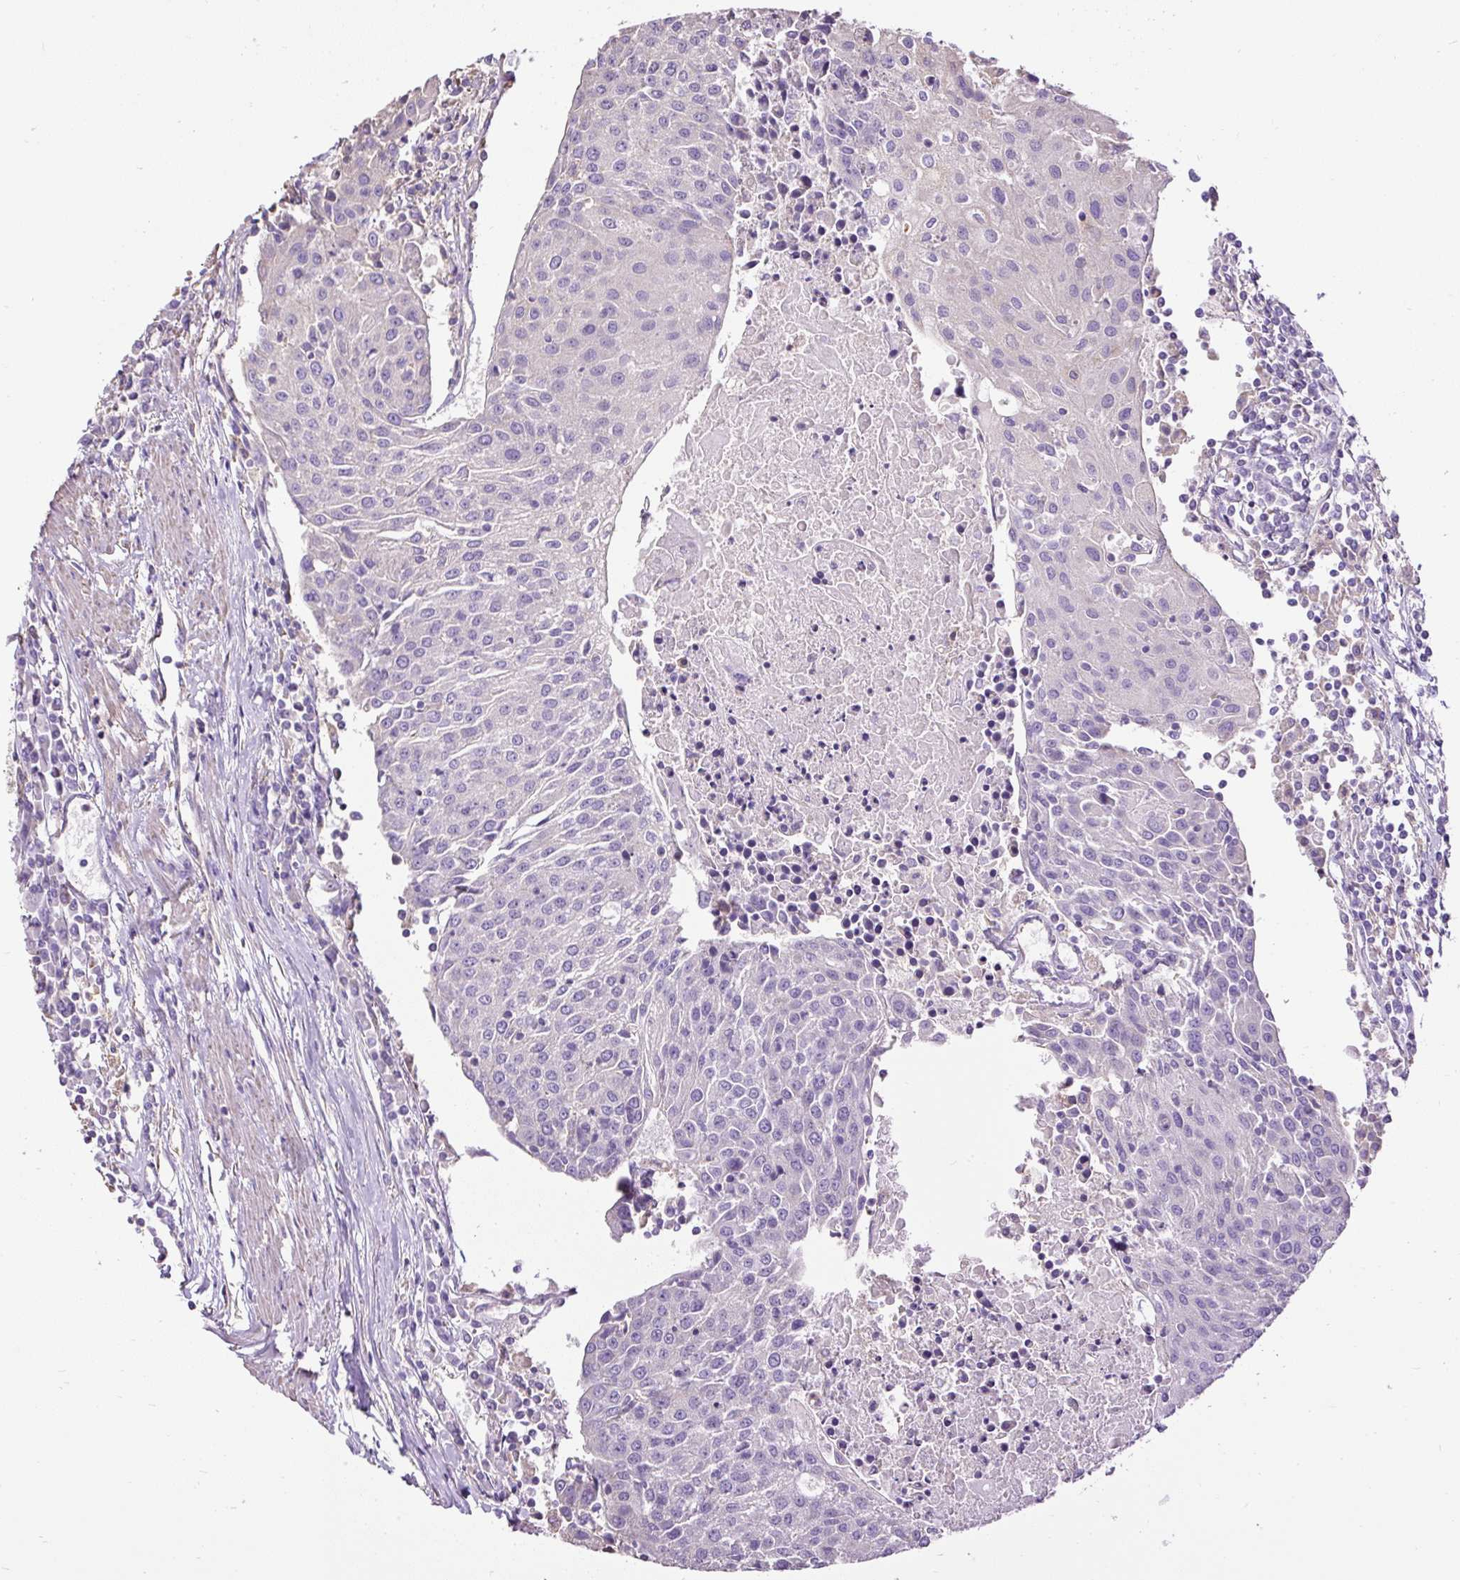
{"staining": {"intensity": "negative", "quantity": "none", "location": "none"}, "tissue": "urothelial cancer", "cell_type": "Tumor cells", "image_type": "cancer", "snomed": [{"axis": "morphology", "description": "Urothelial carcinoma, High grade"}, {"axis": "topography", "description": "Urinary bladder"}], "caption": "IHC of urothelial cancer exhibits no positivity in tumor cells. Brightfield microscopy of immunohistochemistry stained with DAB (3,3'-diaminobenzidine) (brown) and hematoxylin (blue), captured at high magnification.", "gene": "PDIA2", "patient": {"sex": "female", "age": 85}}